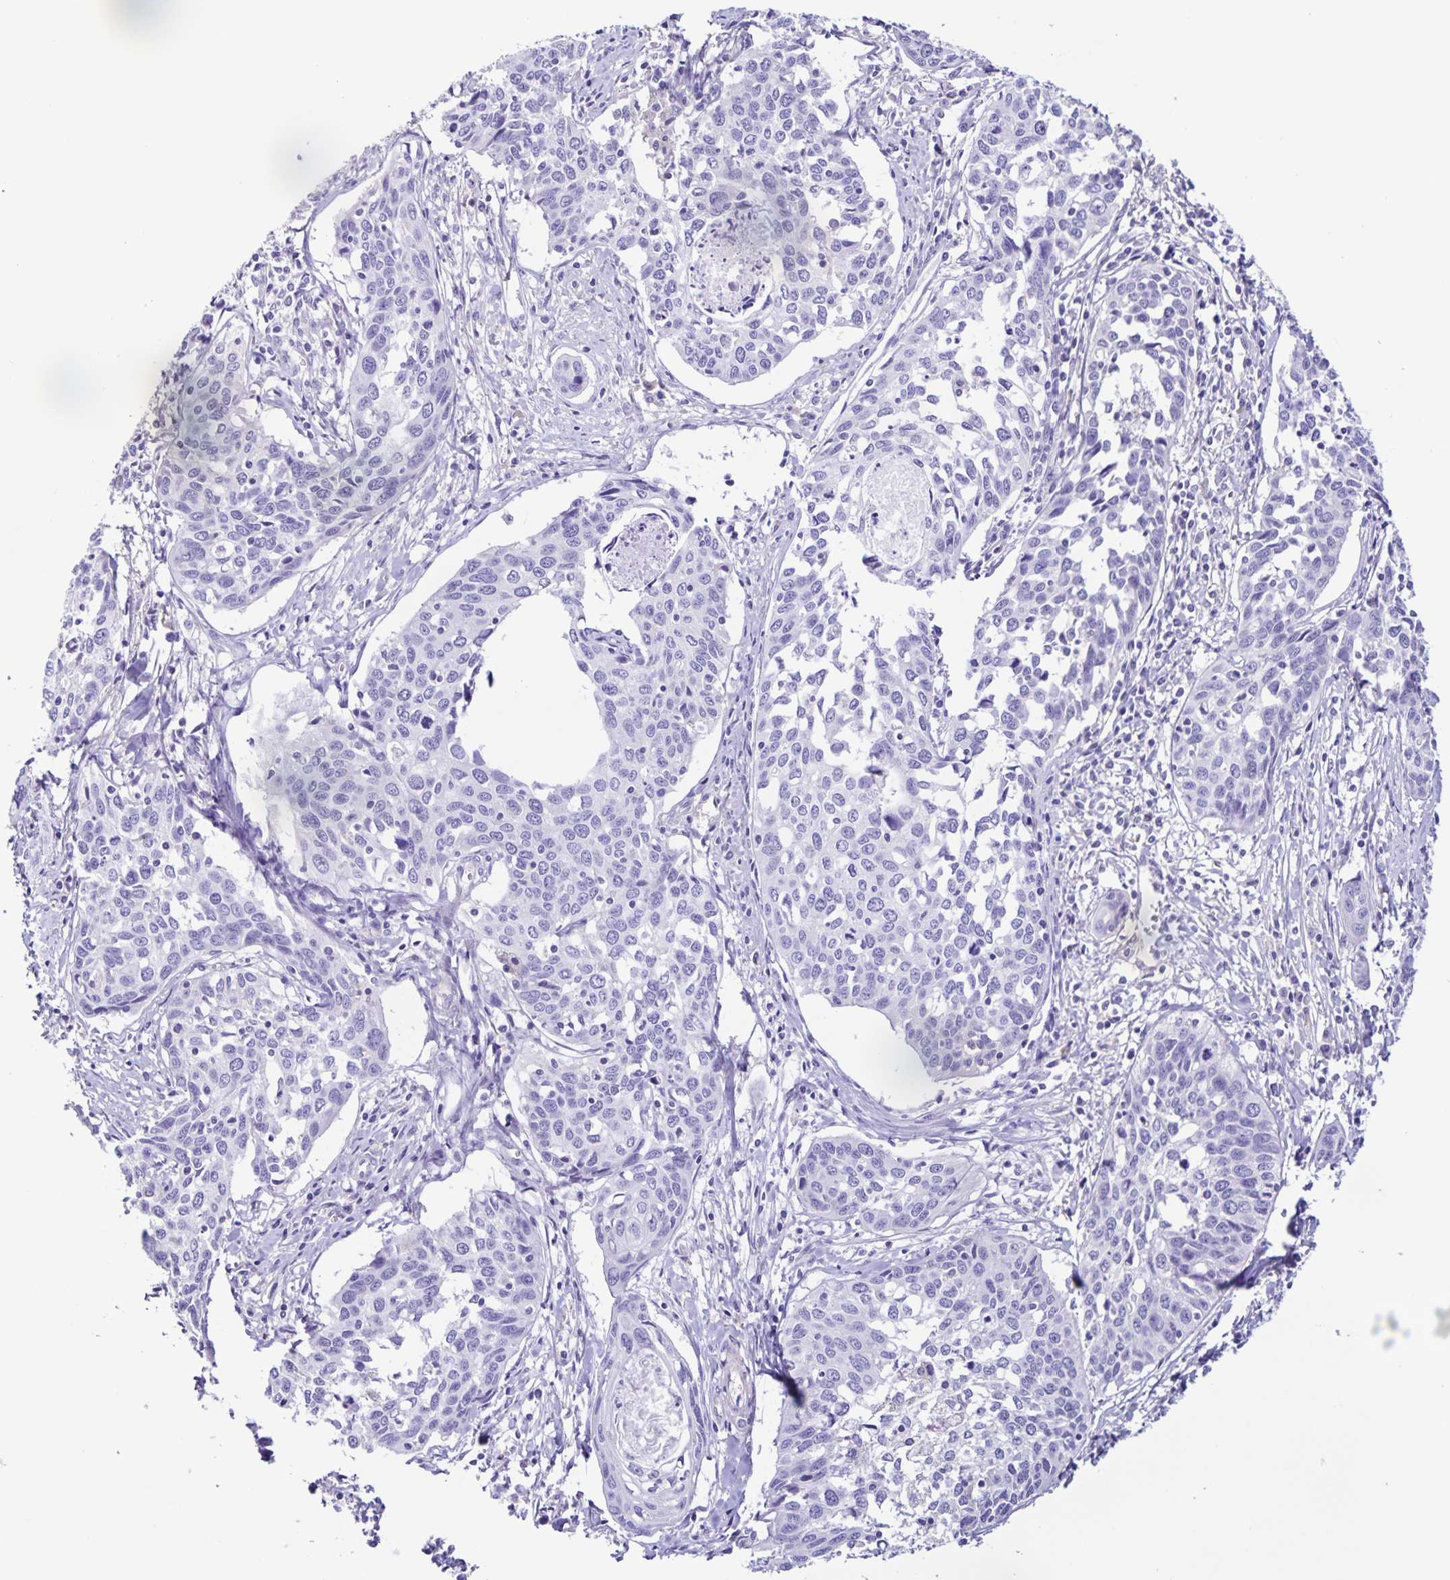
{"staining": {"intensity": "negative", "quantity": "none", "location": "none"}, "tissue": "cervical cancer", "cell_type": "Tumor cells", "image_type": "cancer", "snomed": [{"axis": "morphology", "description": "Squamous cell carcinoma, NOS"}, {"axis": "topography", "description": "Cervix"}], "caption": "Immunohistochemistry of cervical squamous cell carcinoma exhibits no staining in tumor cells.", "gene": "BOLL", "patient": {"sex": "female", "age": 31}}